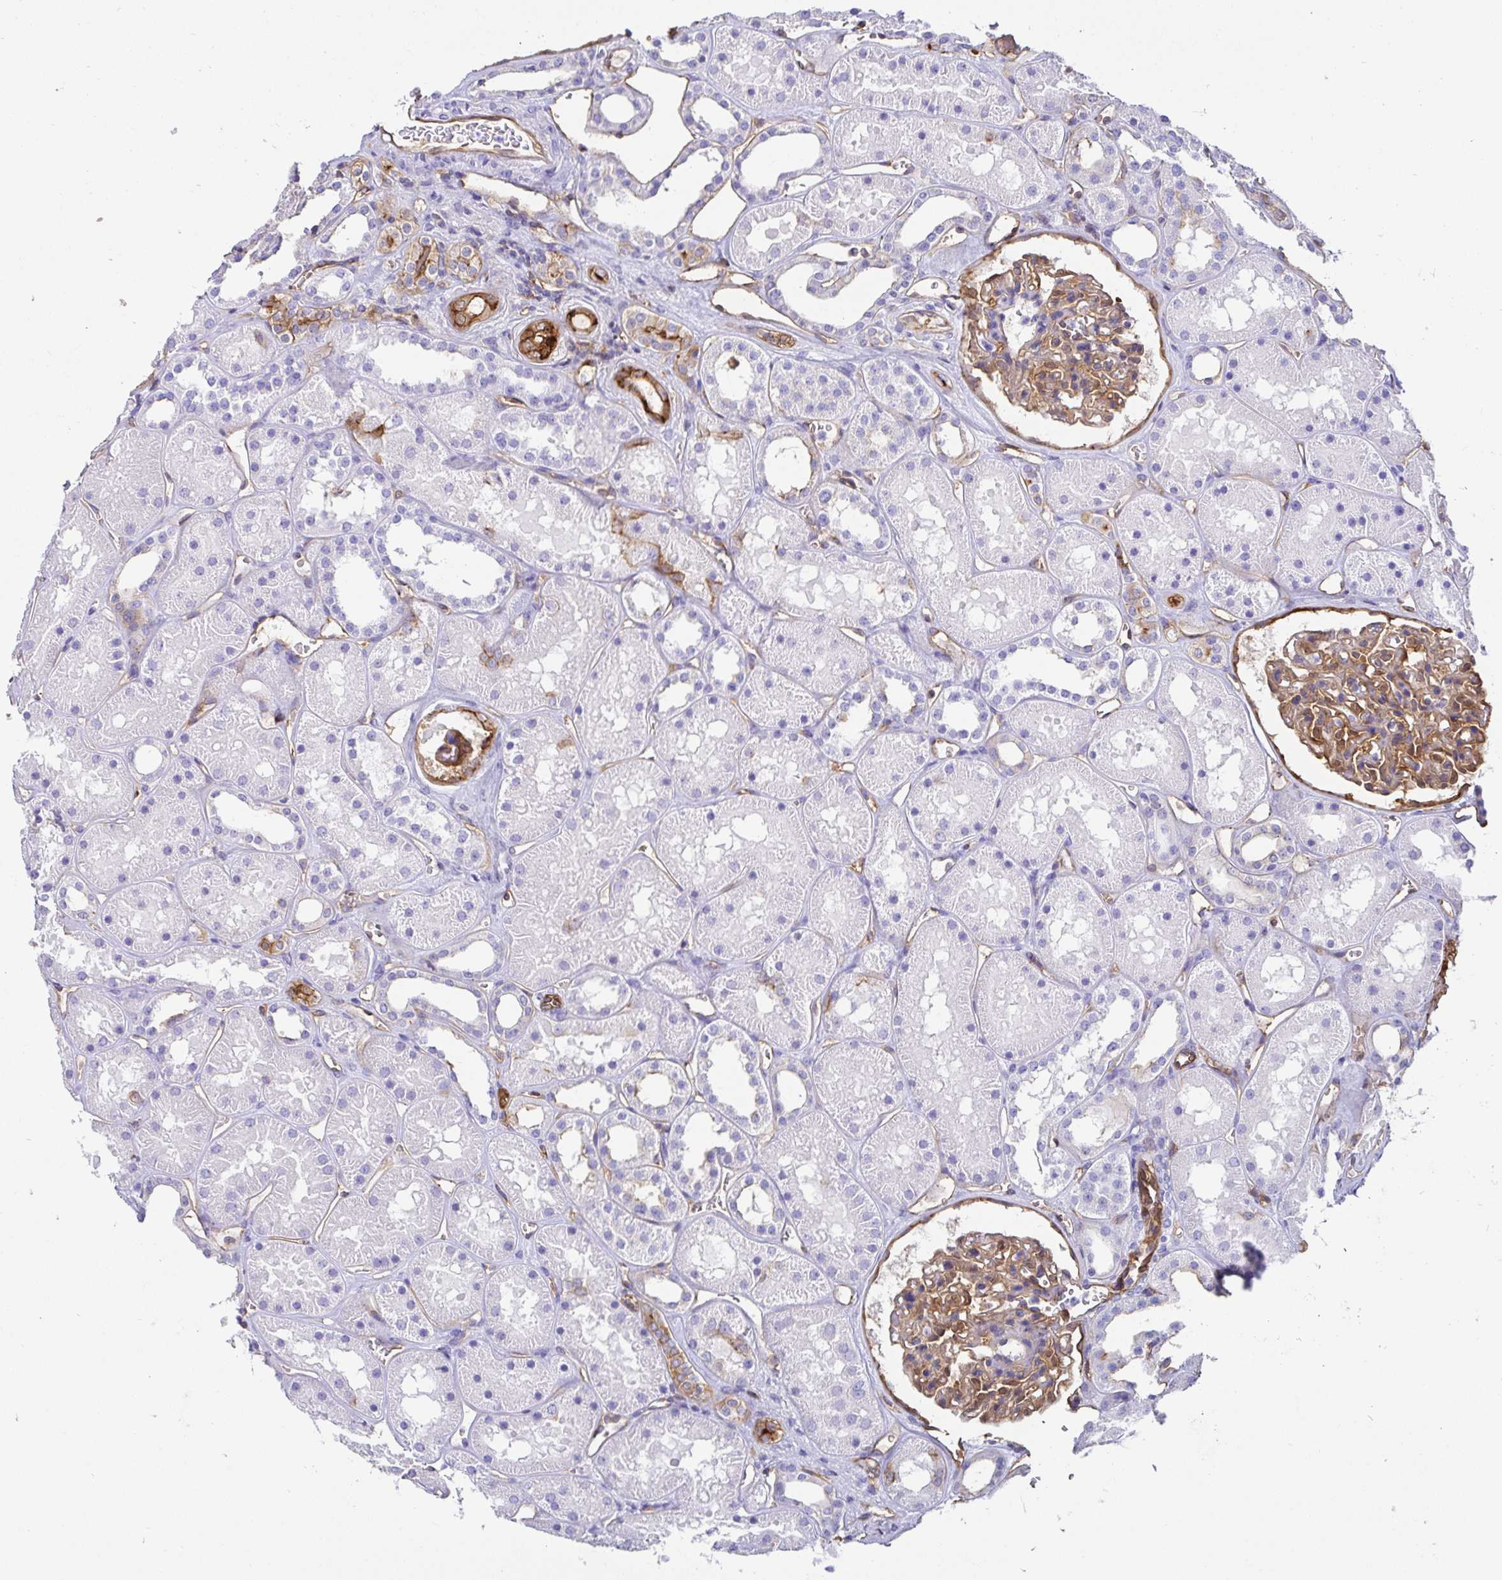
{"staining": {"intensity": "moderate", "quantity": ">75%", "location": "cytoplasmic/membranous"}, "tissue": "kidney", "cell_type": "Cells in glomeruli", "image_type": "normal", "snomed": [{"axis": "morphology", "description": "Normal tissue, NOS"}, {"axis": "topography", "description": "Kidney"}], "caption": "Kidney was stained to show a protein in brown. There is medium levels of moderate cytoplasmic/membranous expression in approximately >75% of cells in glomeruli.", "gene": "ANXA2", "patient": {"sex": "female", "age": 41}}